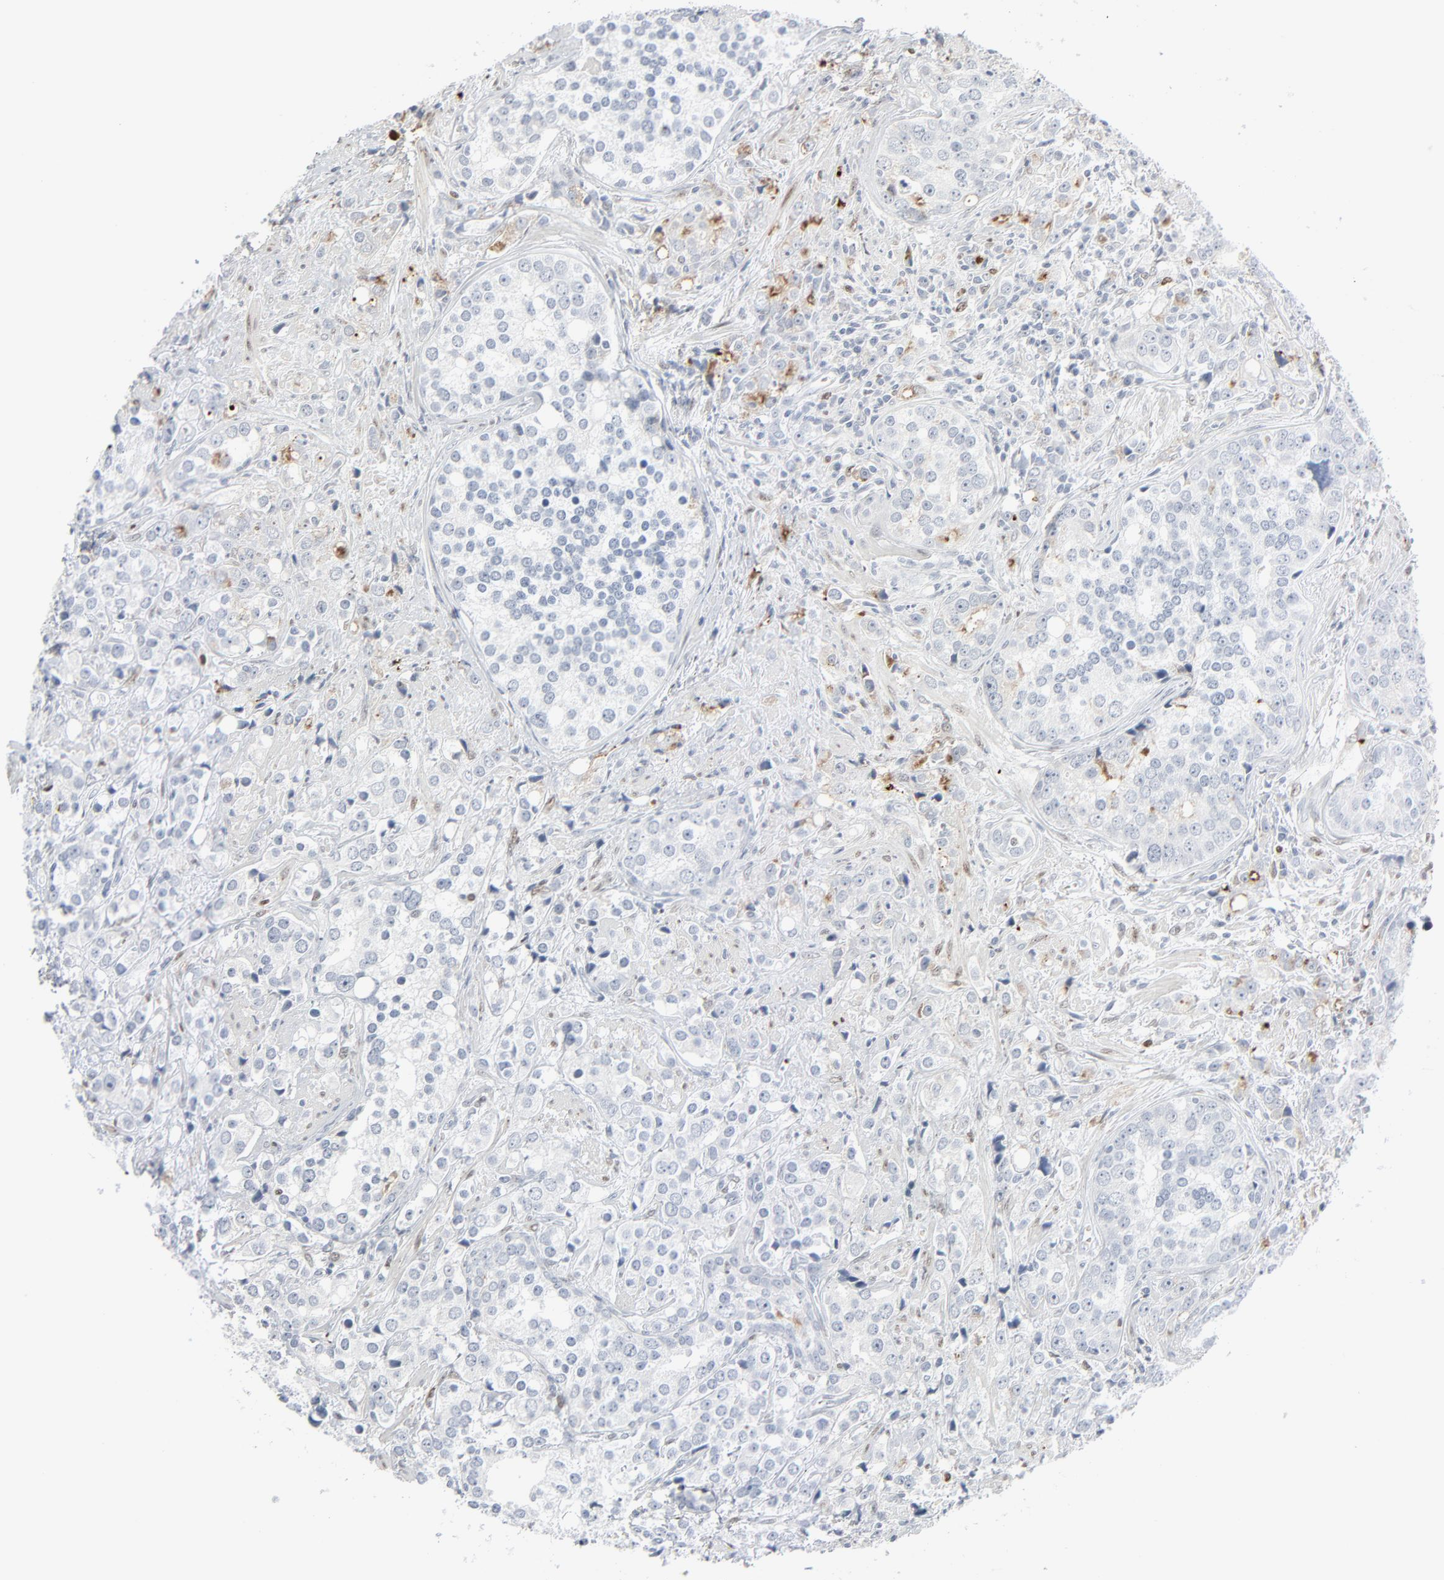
{"staining": {"intensity": "negative", "quantity": "none", "location": "none"}, "tissue": "prostate cancer", "cell_type": "Tumor cells", "image_type": "cancer", "snomed": [{"axis": "morphology", "description": "Adenocarcinoma, High grade"}, {"axis": "topography", "description": "Prostate"}], "caption": "IHC histopathology image of neoplastic tissue: prostate cancer (high-grade adenocarcinoma) stained with DAB exhibits no significant protein positivity in tumor cells.", "gene": "MITF", "patient": {"sex": "male", "age": 71}}